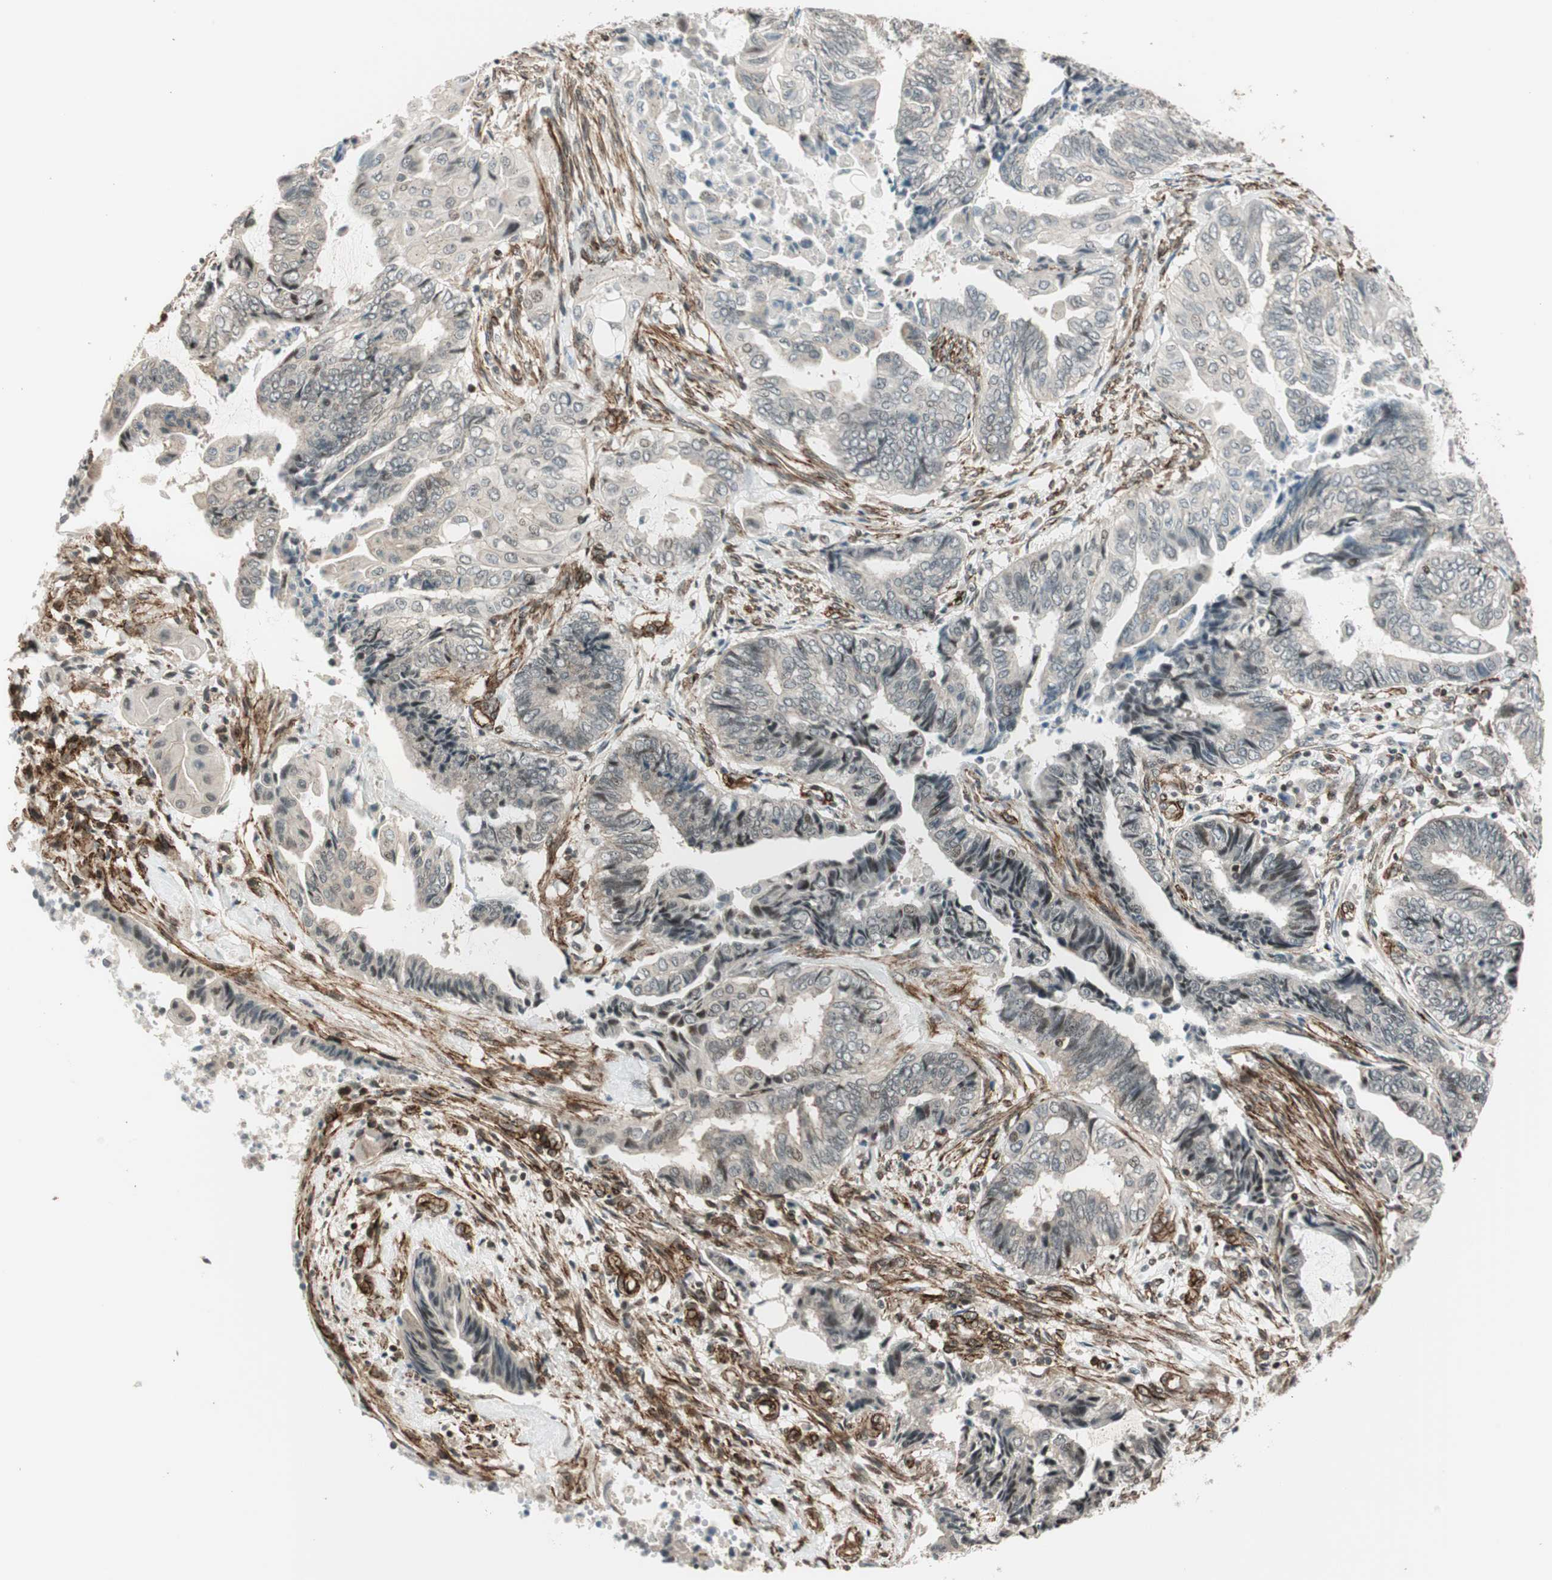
{"staining": {"intensity": "negative", "quantity": "none", "location": "none"}, "tissue": "endometrial cancer", "cell_type": "Tumor cells", "image_type": "cancer", "snomed": [{"axis": "morphology", "description": "Adenocarcinoma, NOS"}, {"axis": "topography", "description": "Uterus"}, {"axis": "topography", "description": "Endometrium"}], "caption": "Micrograph shows no protein expression in tumor cells of adenocarcinoma (endometrial) tissue. (Immunohistochemistry (ihc), brightfield microscopy, high magnification).", "gene": "CDK19", "patient": {"sex": "female", "age": 70}}